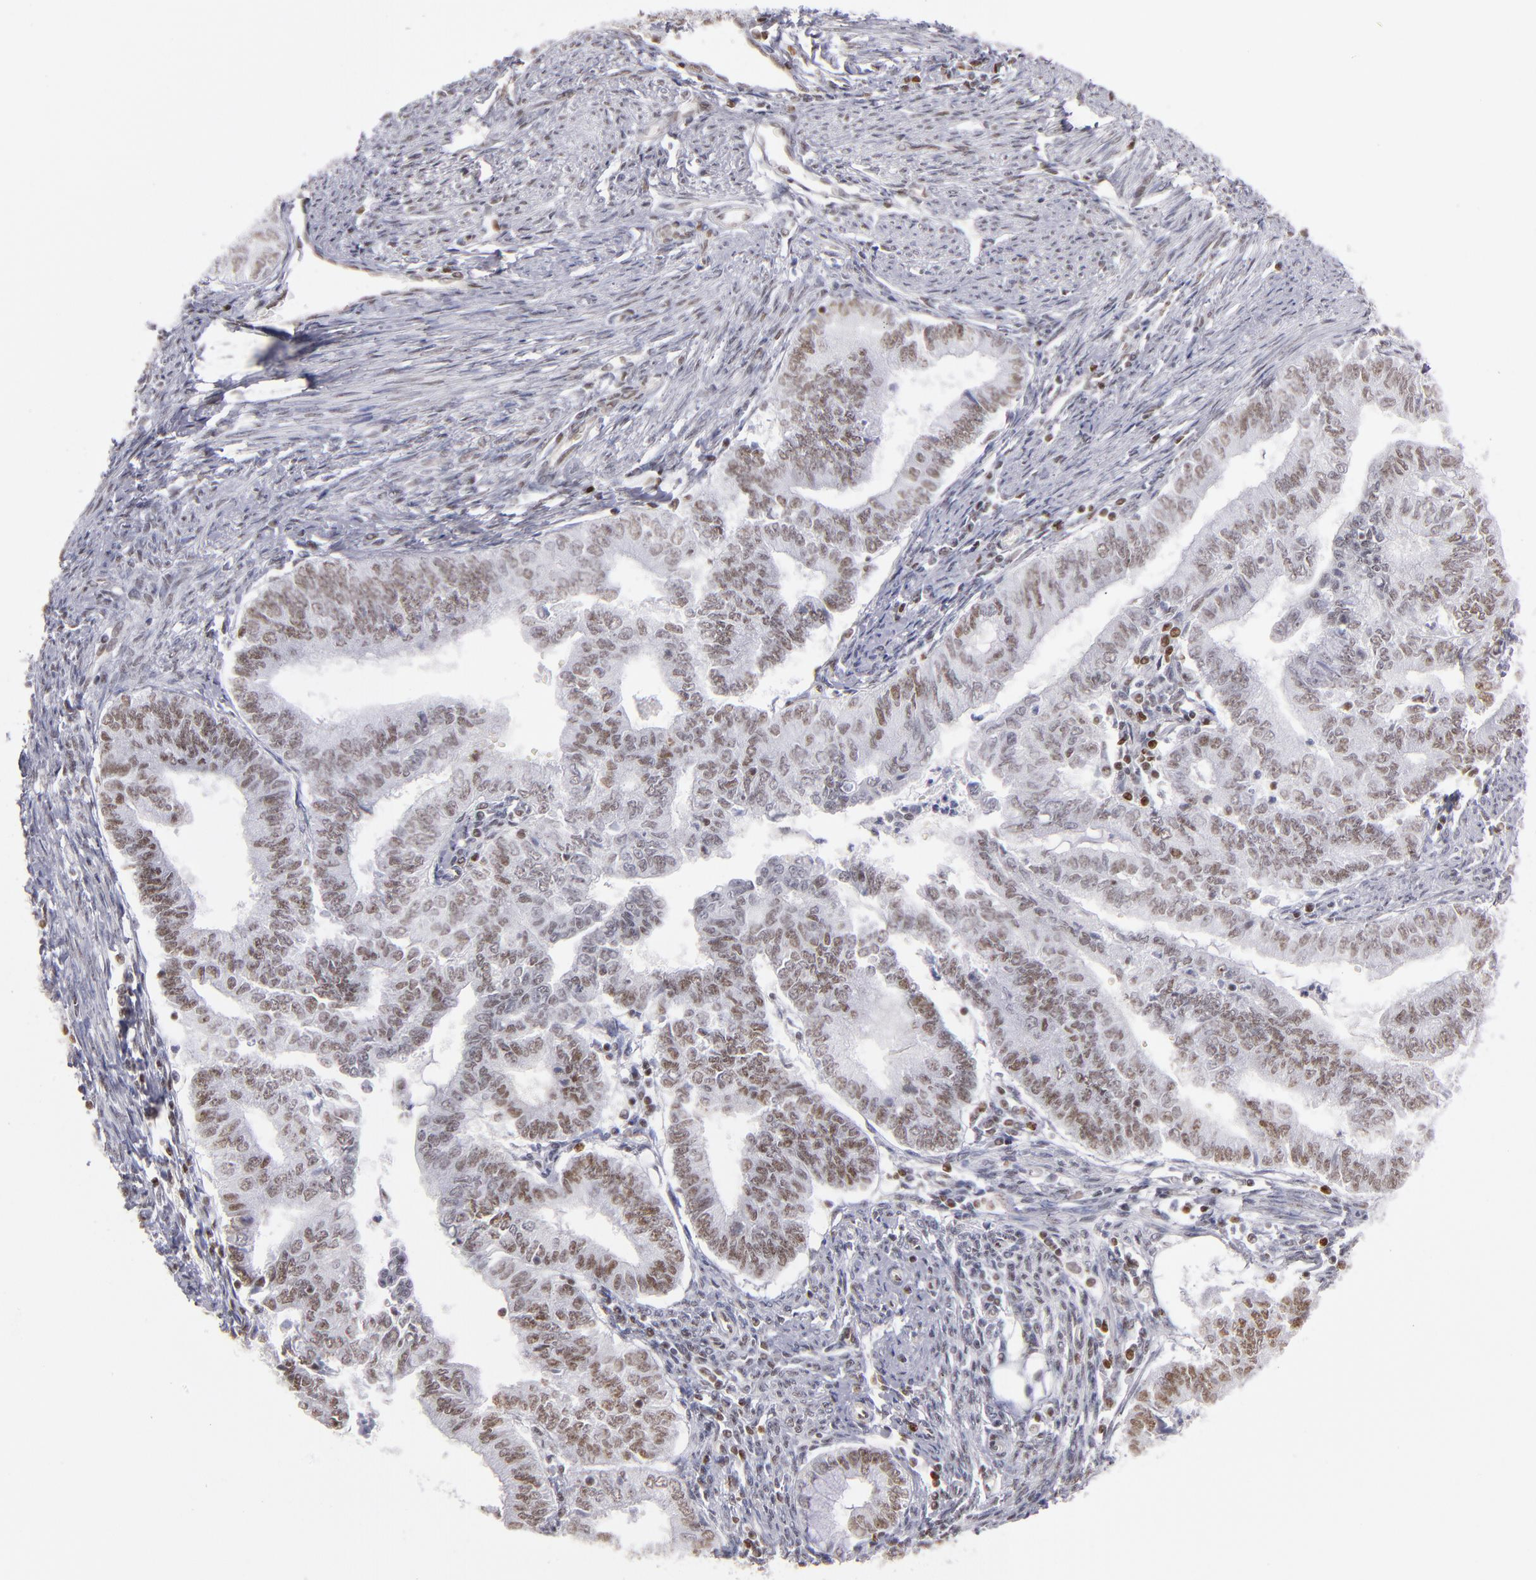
{"staining": {"intensity": "weak", "quantity": "25%-75%", "location": "nuclear"}, "tissue": "endometrial cancer", "cell_type": "Tumor cells", "image_type": "cancer", "snomed": [{"axis": "morphology", "description": "Adenocarcinoma, NOS"}, {"axis": "topography", "description": "Endometrium"}], "caption": "Endometrial cancer (adenocarcinoma) stained for a protein (brown) reveals weak nuclear positive positivity in about 25%-75% of tumor cells.", "gene": "TERF2", "patient": {"sex": "female", "age": 66}}